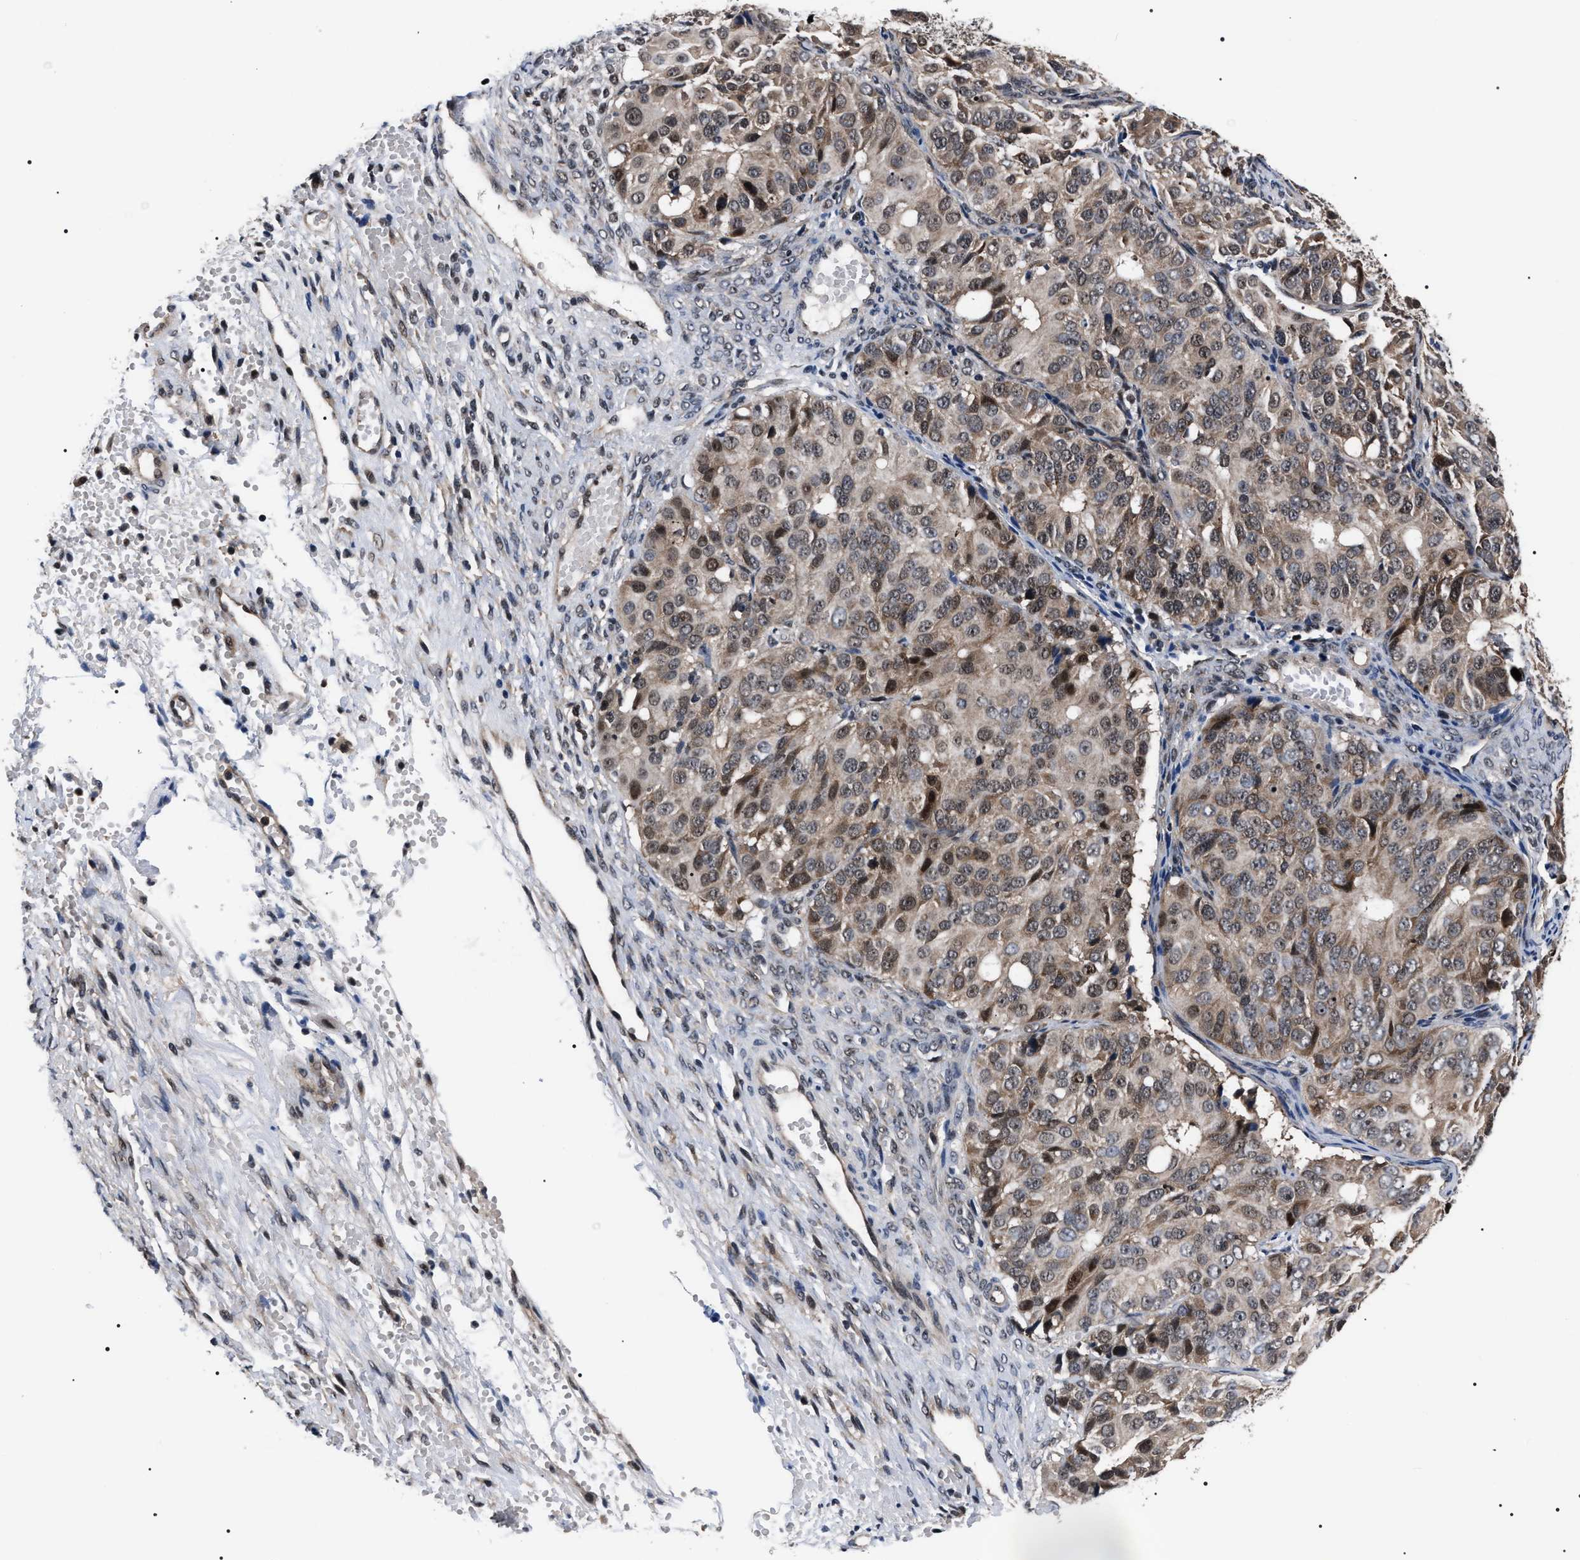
{"staining": {"intensity": "weak", "quantity": ">75%", "location": "cytoplasmic/membranous"}, "tissue": "ovarian cancer", "cell_type": "Tumor cells", "image_type": "cancer", "snomed": [{"axis": "morphology", "description": "Carcinoma, endometroid"}, {"axis": "topography", "description": "Ovary"}], "caption": "A histopathology image of ovarian cancer (endometroid carcinoma) stained for a protein demonstrates weak cytoplasmic/membranous brown staining in tumor cells. Nuclei are stained in blue.", "gene": "CSNK2A1", "patient": {"sex": "female", "age": 51}}